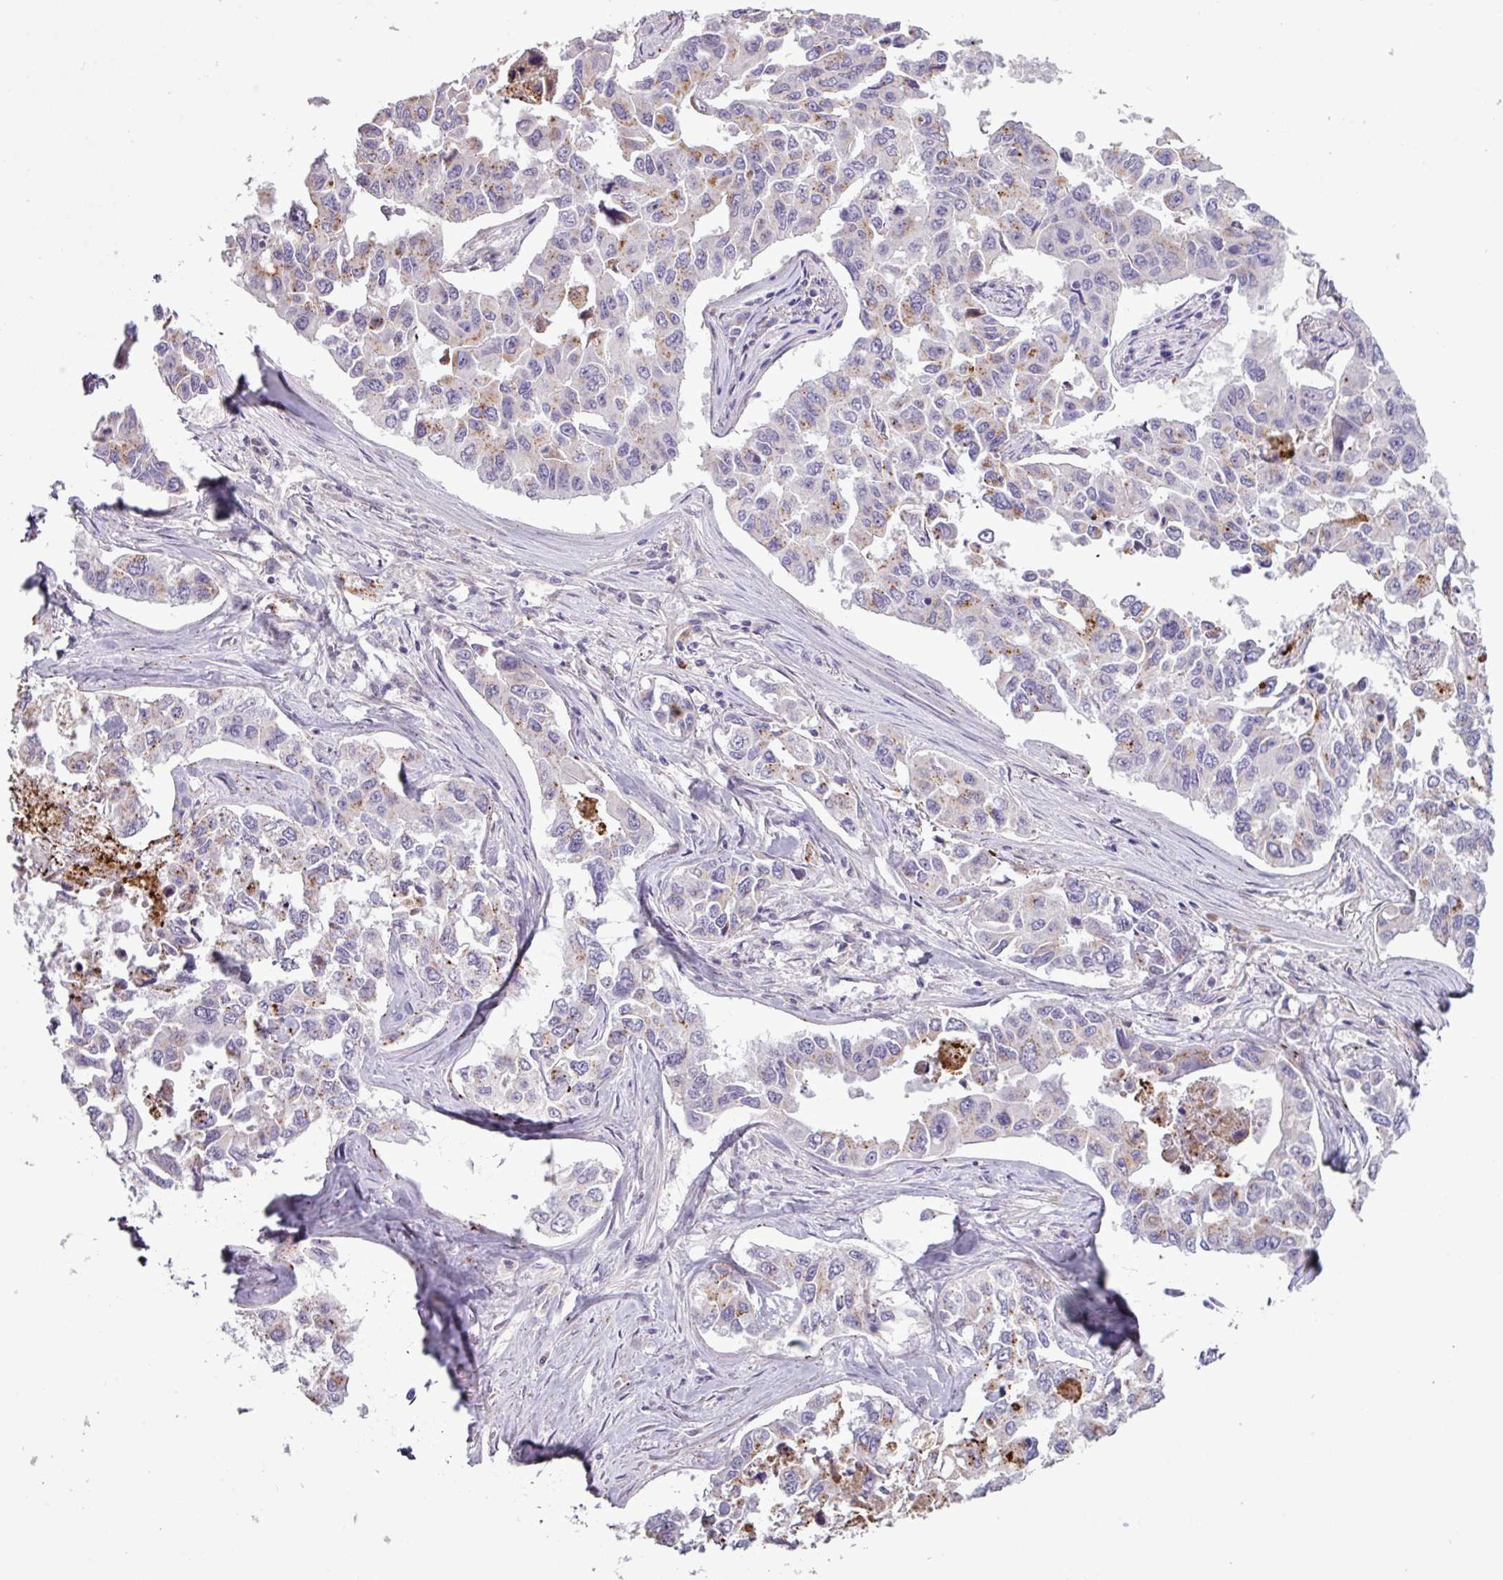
{"staining": {"intensity": "moderate", "quantity": "<25%", "location": "cytoplasmic/membranous"}, "tissue": "lung cancer", "cell_type": "Tumor cells", "image_type": "cancer", "snomed": [{"axis": "morphology", "description": "Adenocarcinoma, NOS"}, {"axis": "topography", "description": "Lung"}], "caption": "This is a micrograph of immunohistochemistry (IHC) staining of lung cancer (adenocarcinoma), which shows moderate positivity in the cytoplasmic/membranous of tumor cells.", "gene": "C4B", "patient": {"sex": "male", "age": 64}}